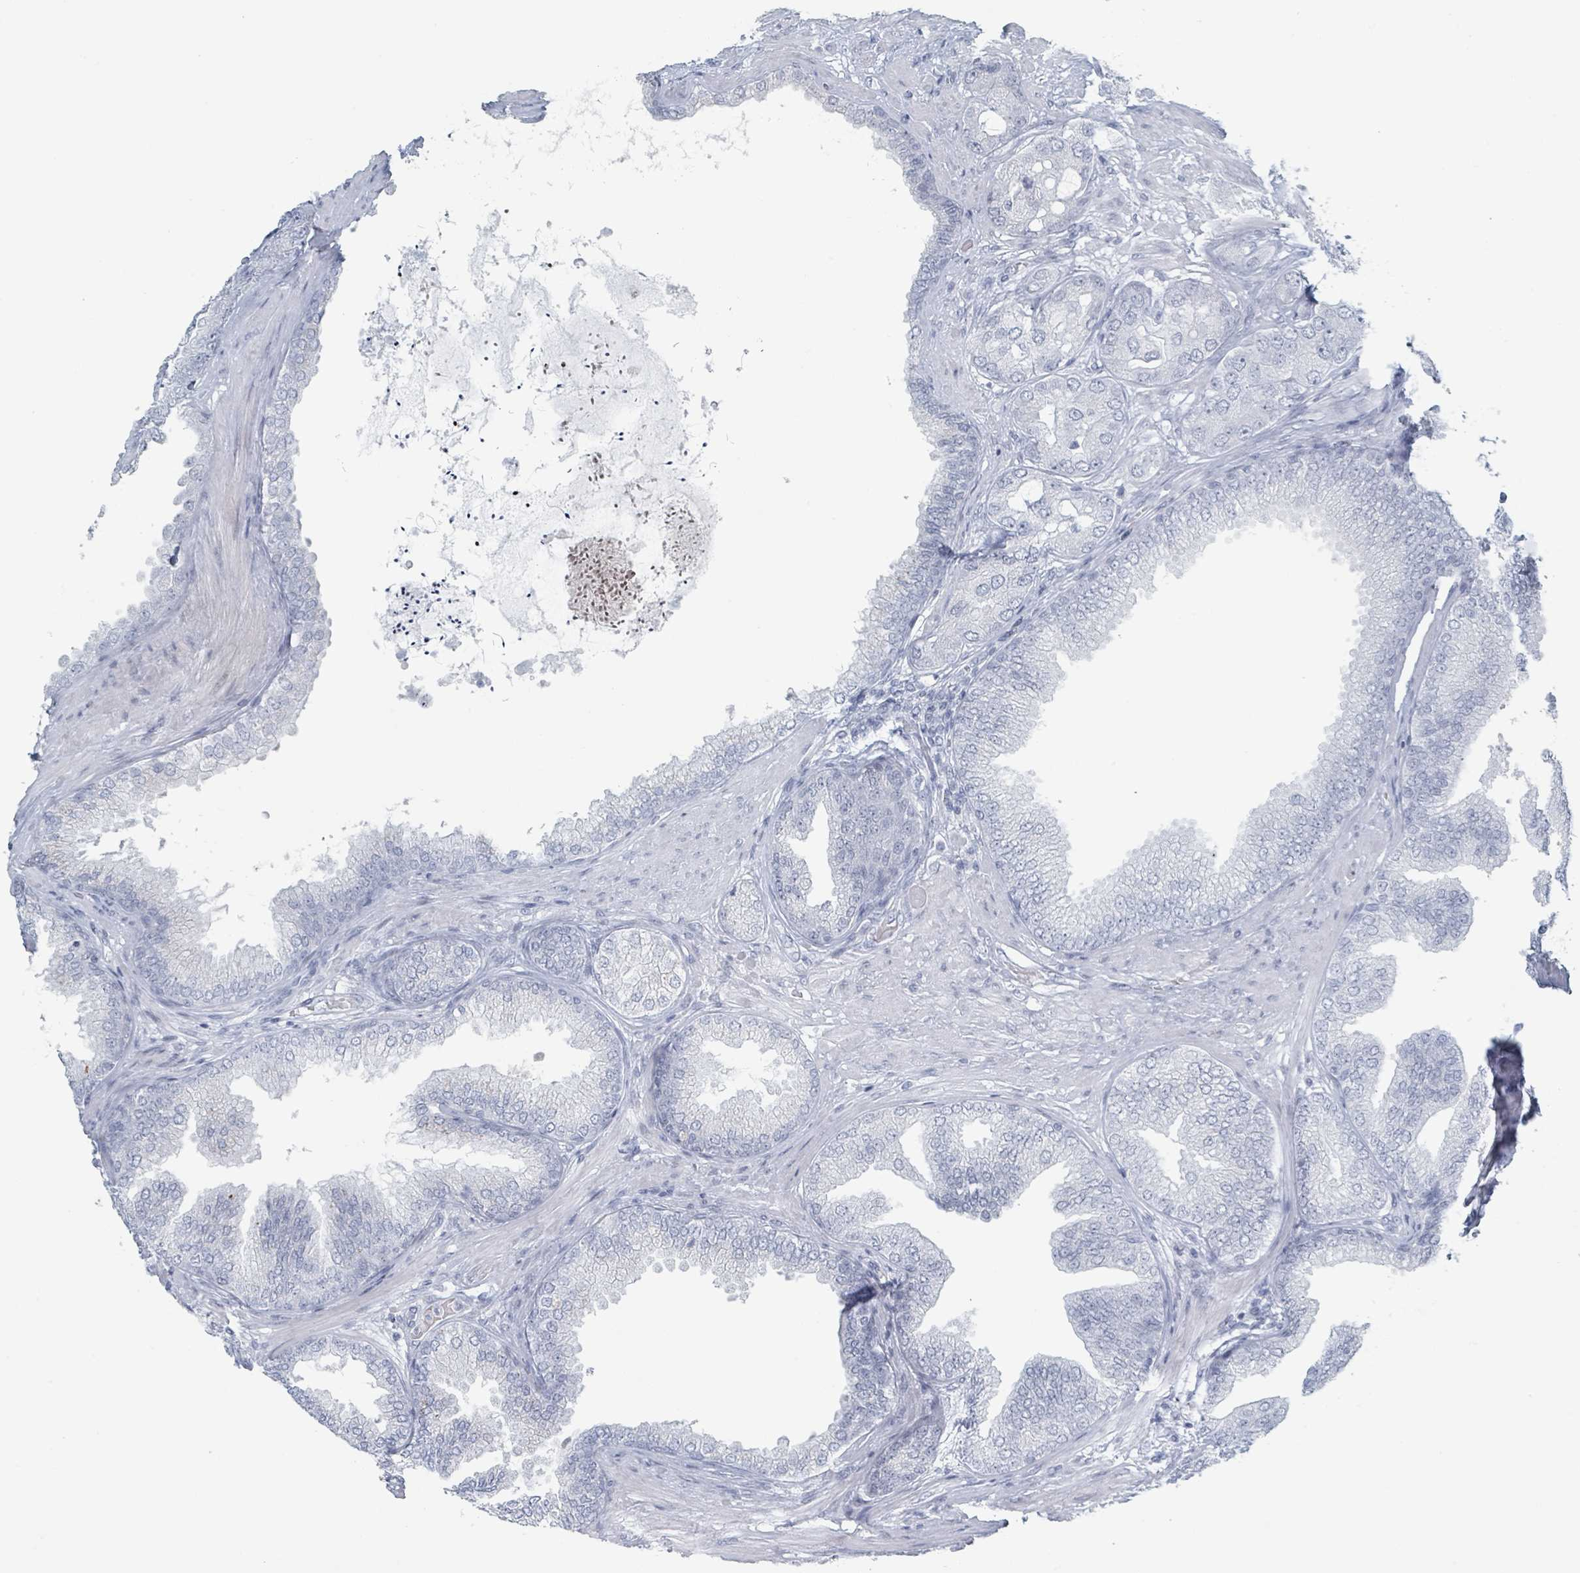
{"staining": {"intensity": "negative", "quantity": "none", "location": "none"}, "tissue": "prostate cancer", "cell_type": "Tumor cells", "image_type": "cancer", "snomed": [{"axis": "morphology", "description": "Adenocarcinoma, High grade"}, {"axis": "topography", "description": "Prostate"}], "caption": "A micrograph of prostate high-grade adenocarcinoma stained for a protein demonstrates no brown staining in tumor cells.", "gene": "GPR15LG", "patient": {"sex": "male", "age": 71}}